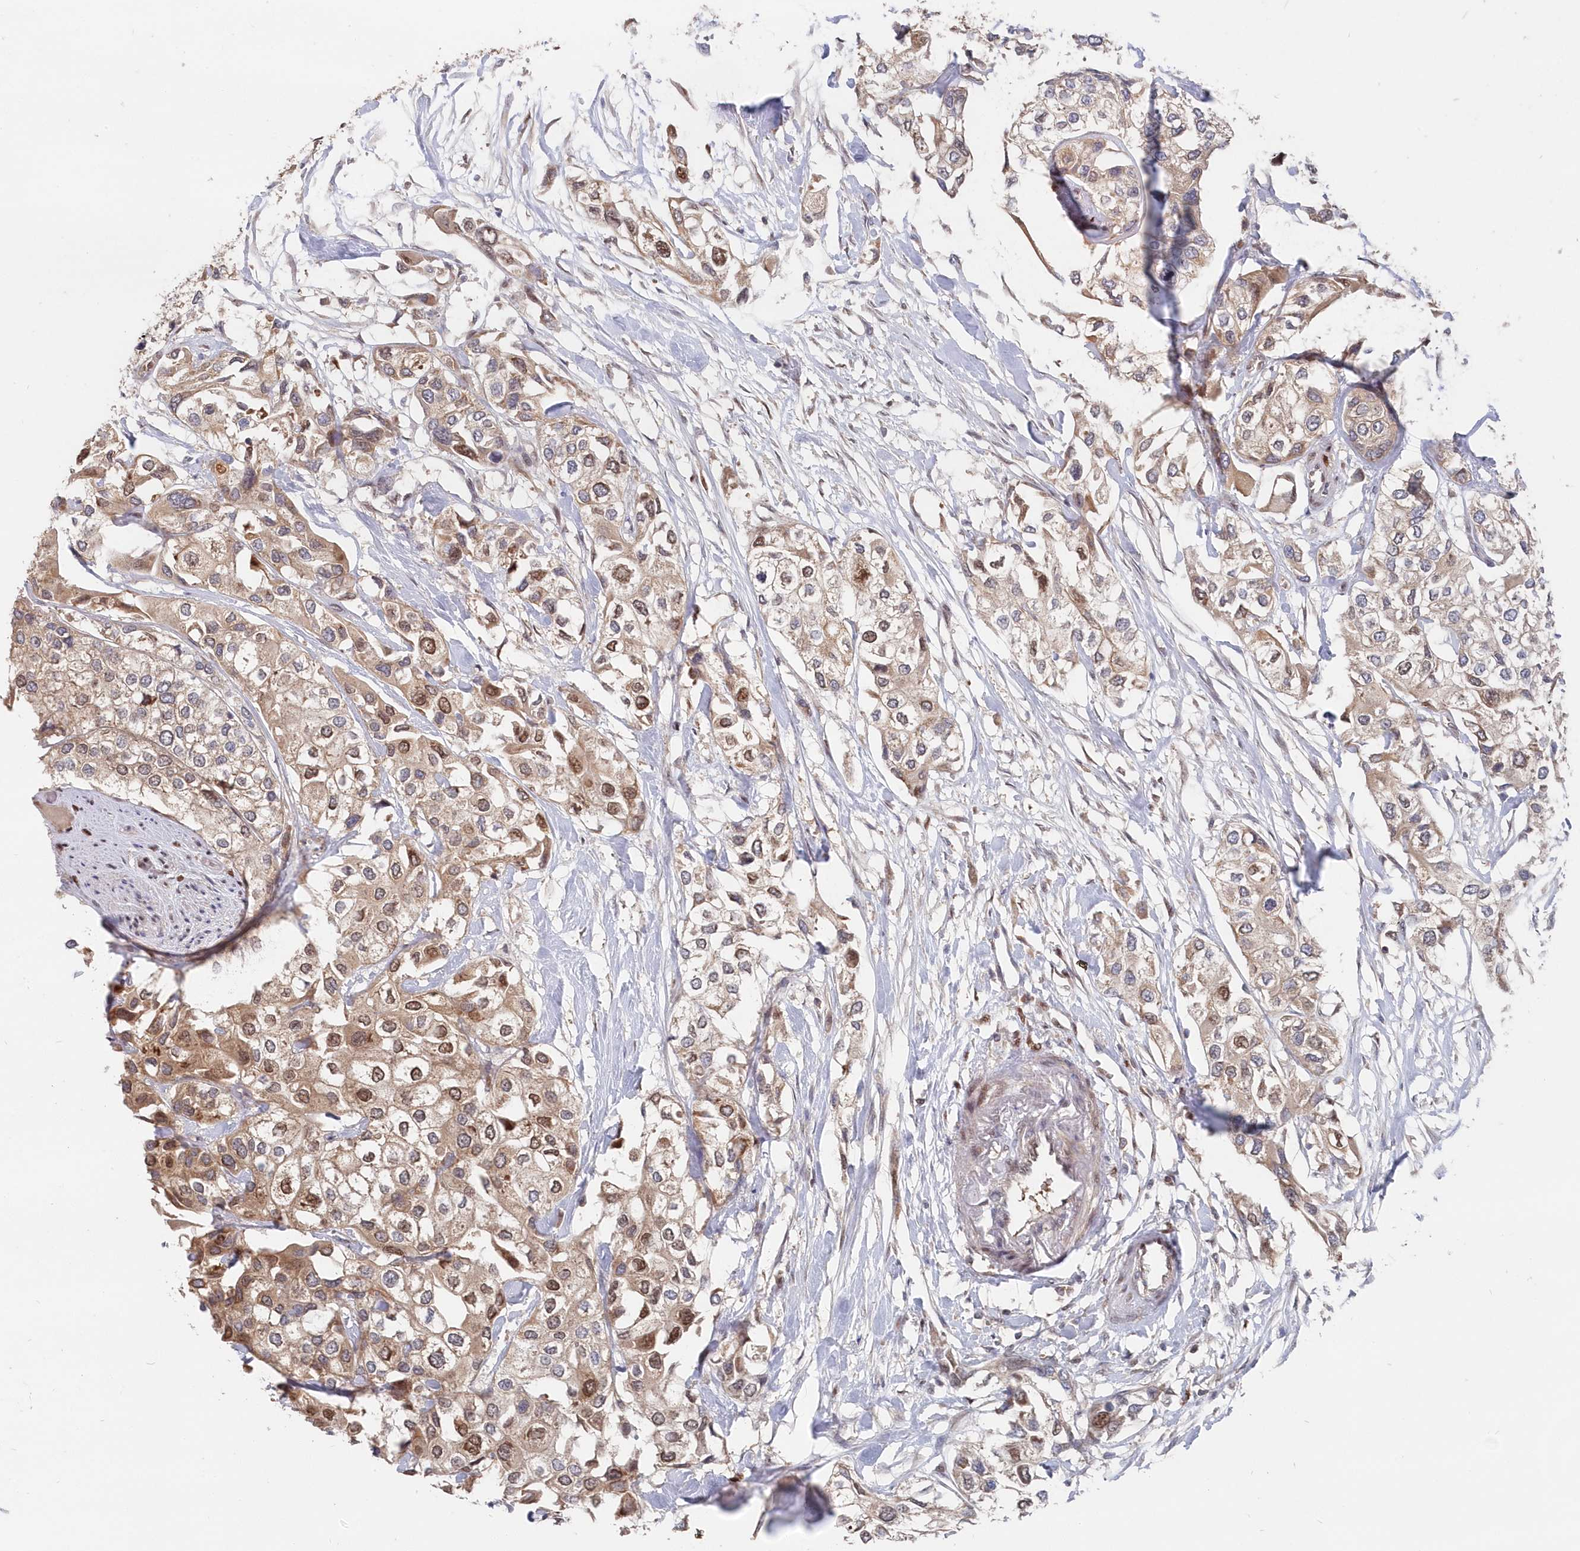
{"staining": {"intensity": "moderate", "quantity": "25%-75%", "location": "cytoplasmic/membranous,nuclear"}, "tissue": "urothelial cancer", "cell_type": "Tumor cells", "image_type": "cancer", "snomed": [{"axis": "morphology", "description": "Urothelial carcinoma, High grade"}, {"axis": "topography", "description": "Urinary bladder"}], "caption": "Human urothelial cancer stained for a protein (brown) reveals moderate cytoplasmic/membranous and nuclear positive positivity in about 25%-75% of tumor cells.", "gene": "ABHD14B", "patient": {"sex": "male", "age": 64}}